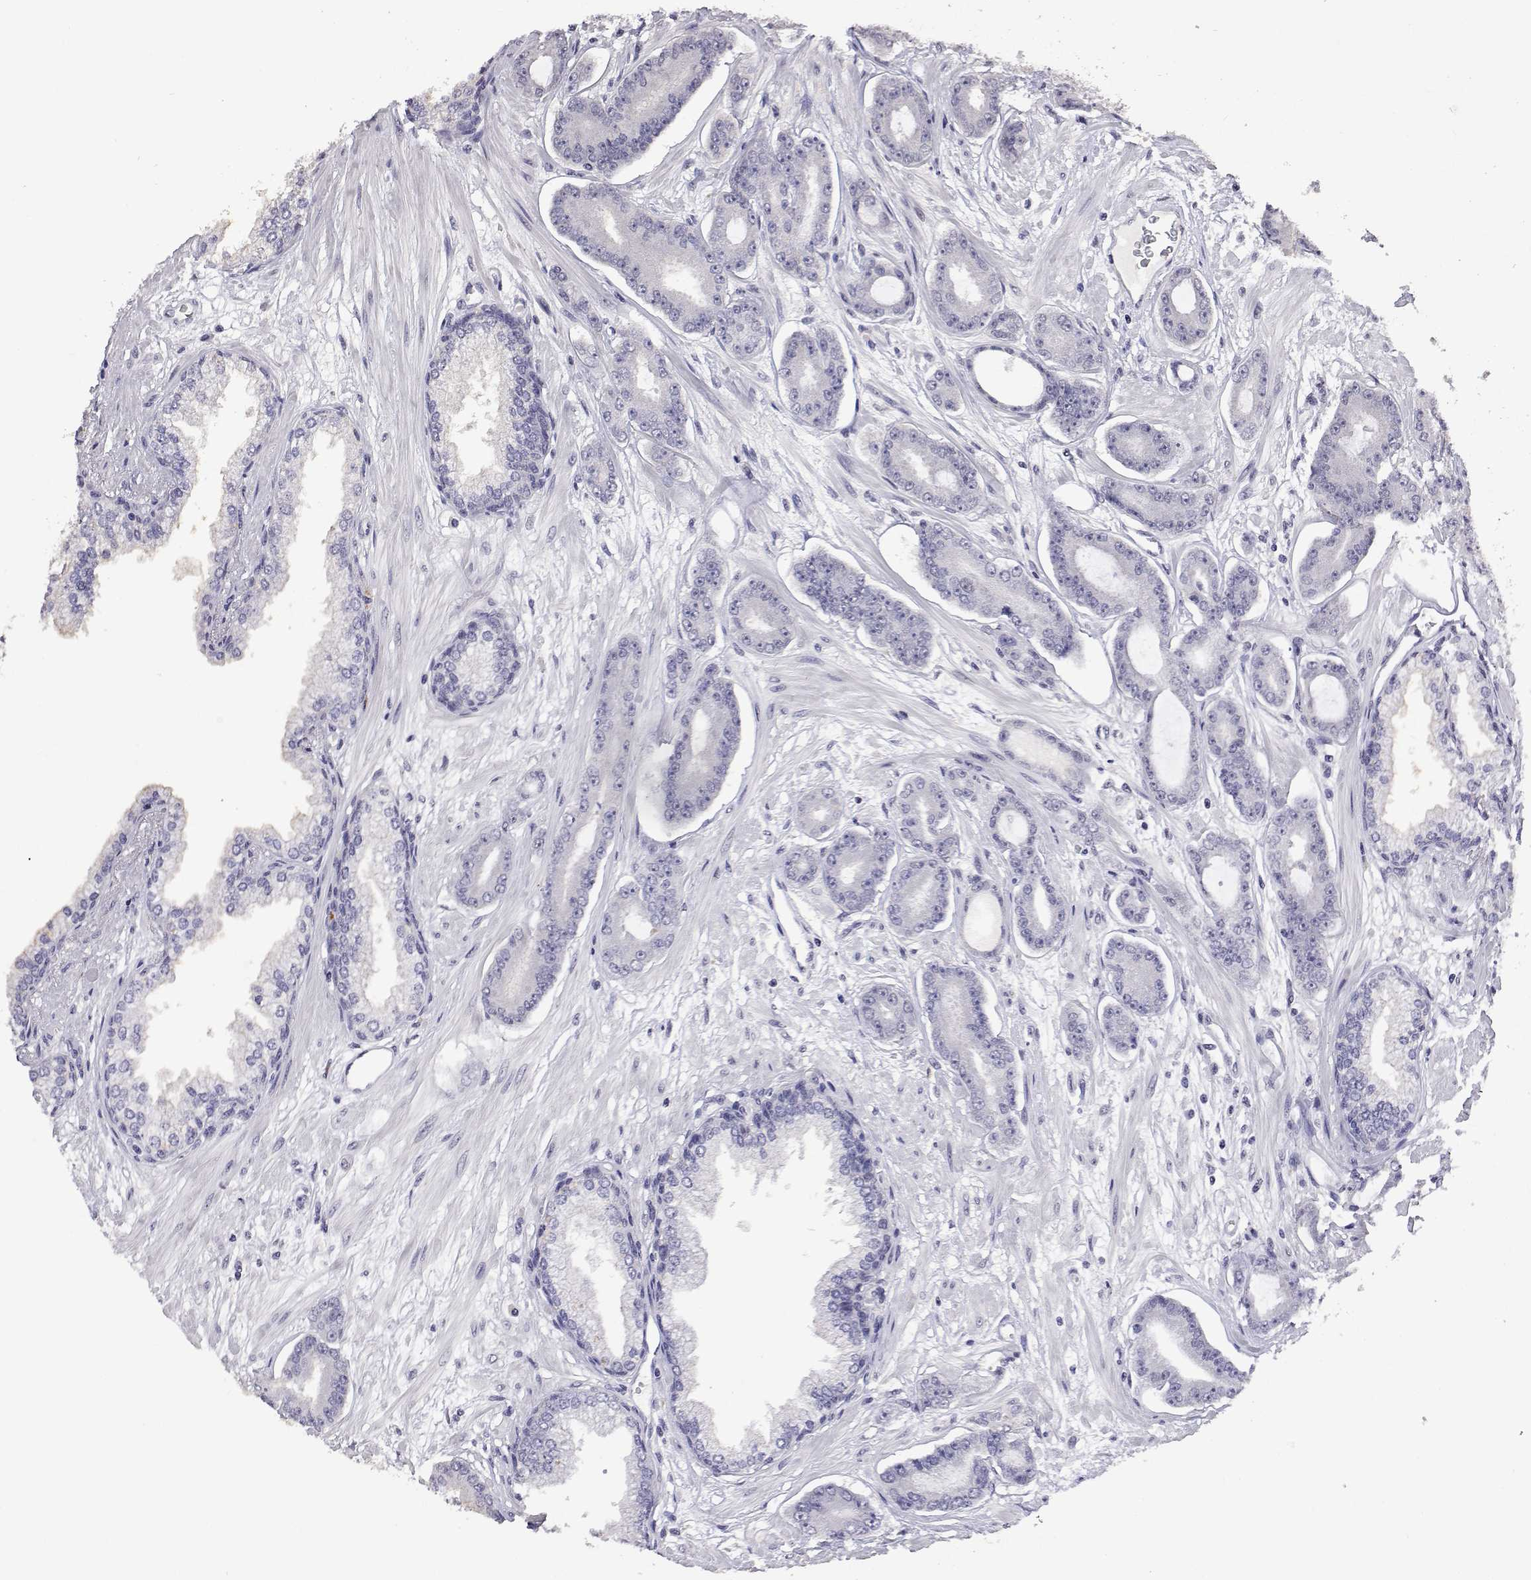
{"staining": {"intensity": "negative", "quantity": "none", "location": "none"}, "tissue": "prostate cancer", "cell_type": "Tumor cells", "image_type": "cancer", "snomed": [{"axis": "morphology", "description": "Adenocarcinoma, Low grade"}, {"axis": "topography", "description": "Prostate"}], "caption": "Tumor cells show no significant protein expression in prostate adenocarcinoma (low-grade).", "gene": "HNRNPA0", "patient": {"sex": "male", "age": 64}}